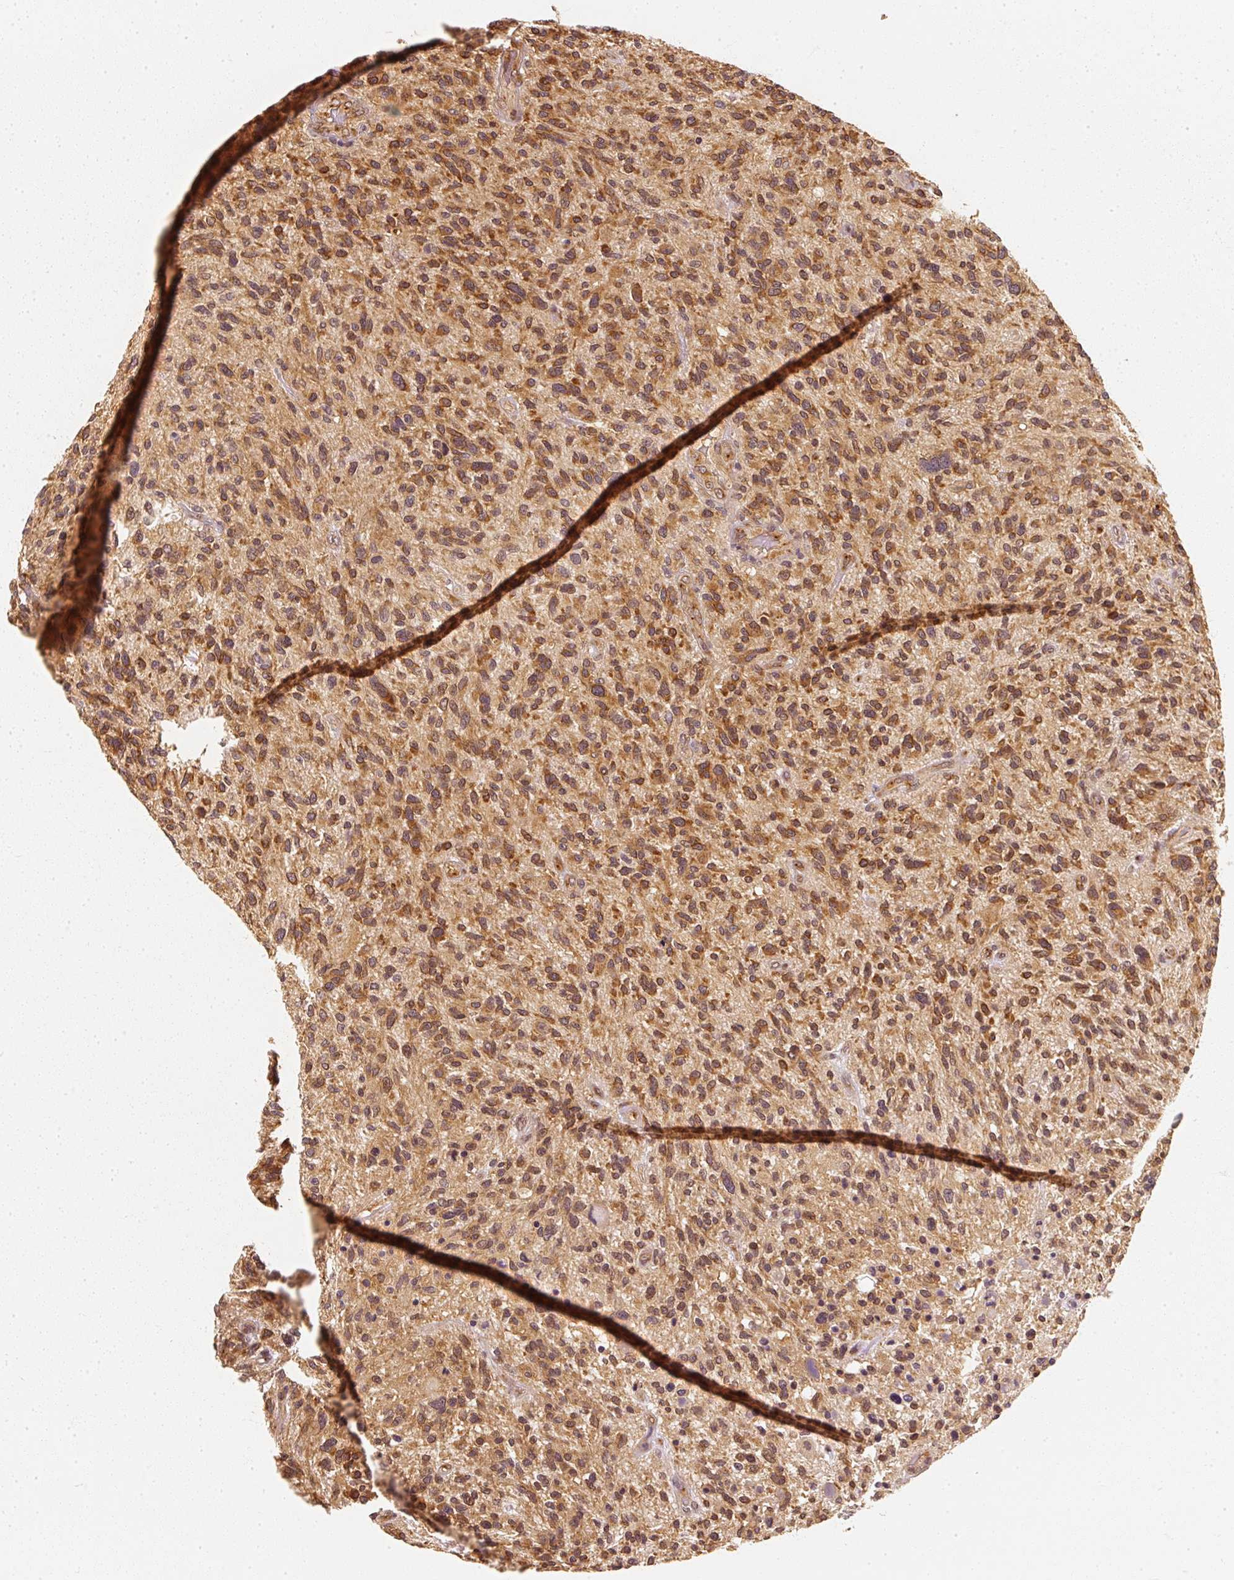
{"staining": {"intensity": "strong", "quantity": ">75%", "location": "cytoplasmic/membranous"}, "tissue": "glioma", "cell_type": "Tumor cells", "image_type": "cancer", "snomed": [{"axis": "morphology", "description": "Glioma, malignant, High grade"}, {"axis": "topography", "description": "Brain"}], "caption": "Brown immunohistochemical staining in human high-grade glioma (malignant) shows strong cytoplasmic/membranous positivity in approximately >75% of tumor cells.", "gene": "EEF1A2", "patient": {"sex": "male", "age": 47}}